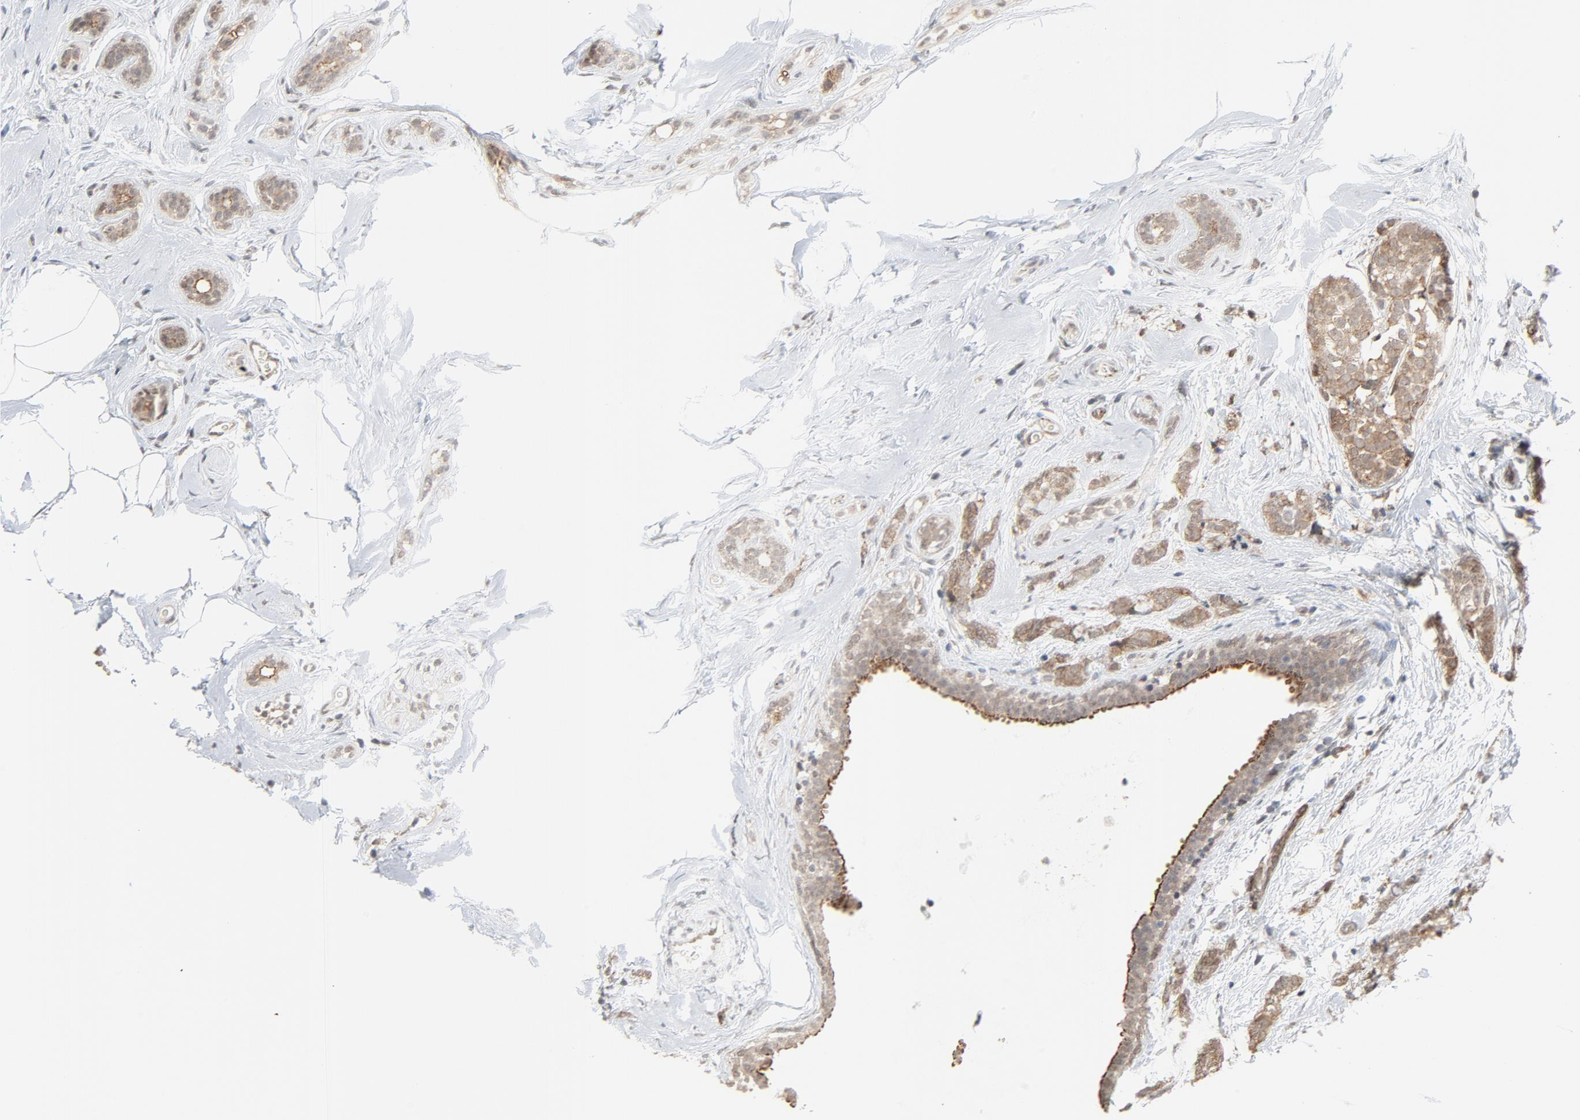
{"staining": {"intensity": "moderate", "quantity": ">75%", "location": "cytoplasmic/membranous"}, "tissue": "breast cancer", "cell_type": "Tumor cells", "image_type": "cancer", "snomed": [{"axis": "morphology", "description": "Lobular carcinoma"}, {"axis": "topography", "description": "Breast"}], "caption": "Moderate cytoplasmic/membranous positivity is present in about >75% of tumor cells in breast cancer (lobular carcinoma).", "gene": "ITPR3", "patient": {"sex": "female", "age": 60}}